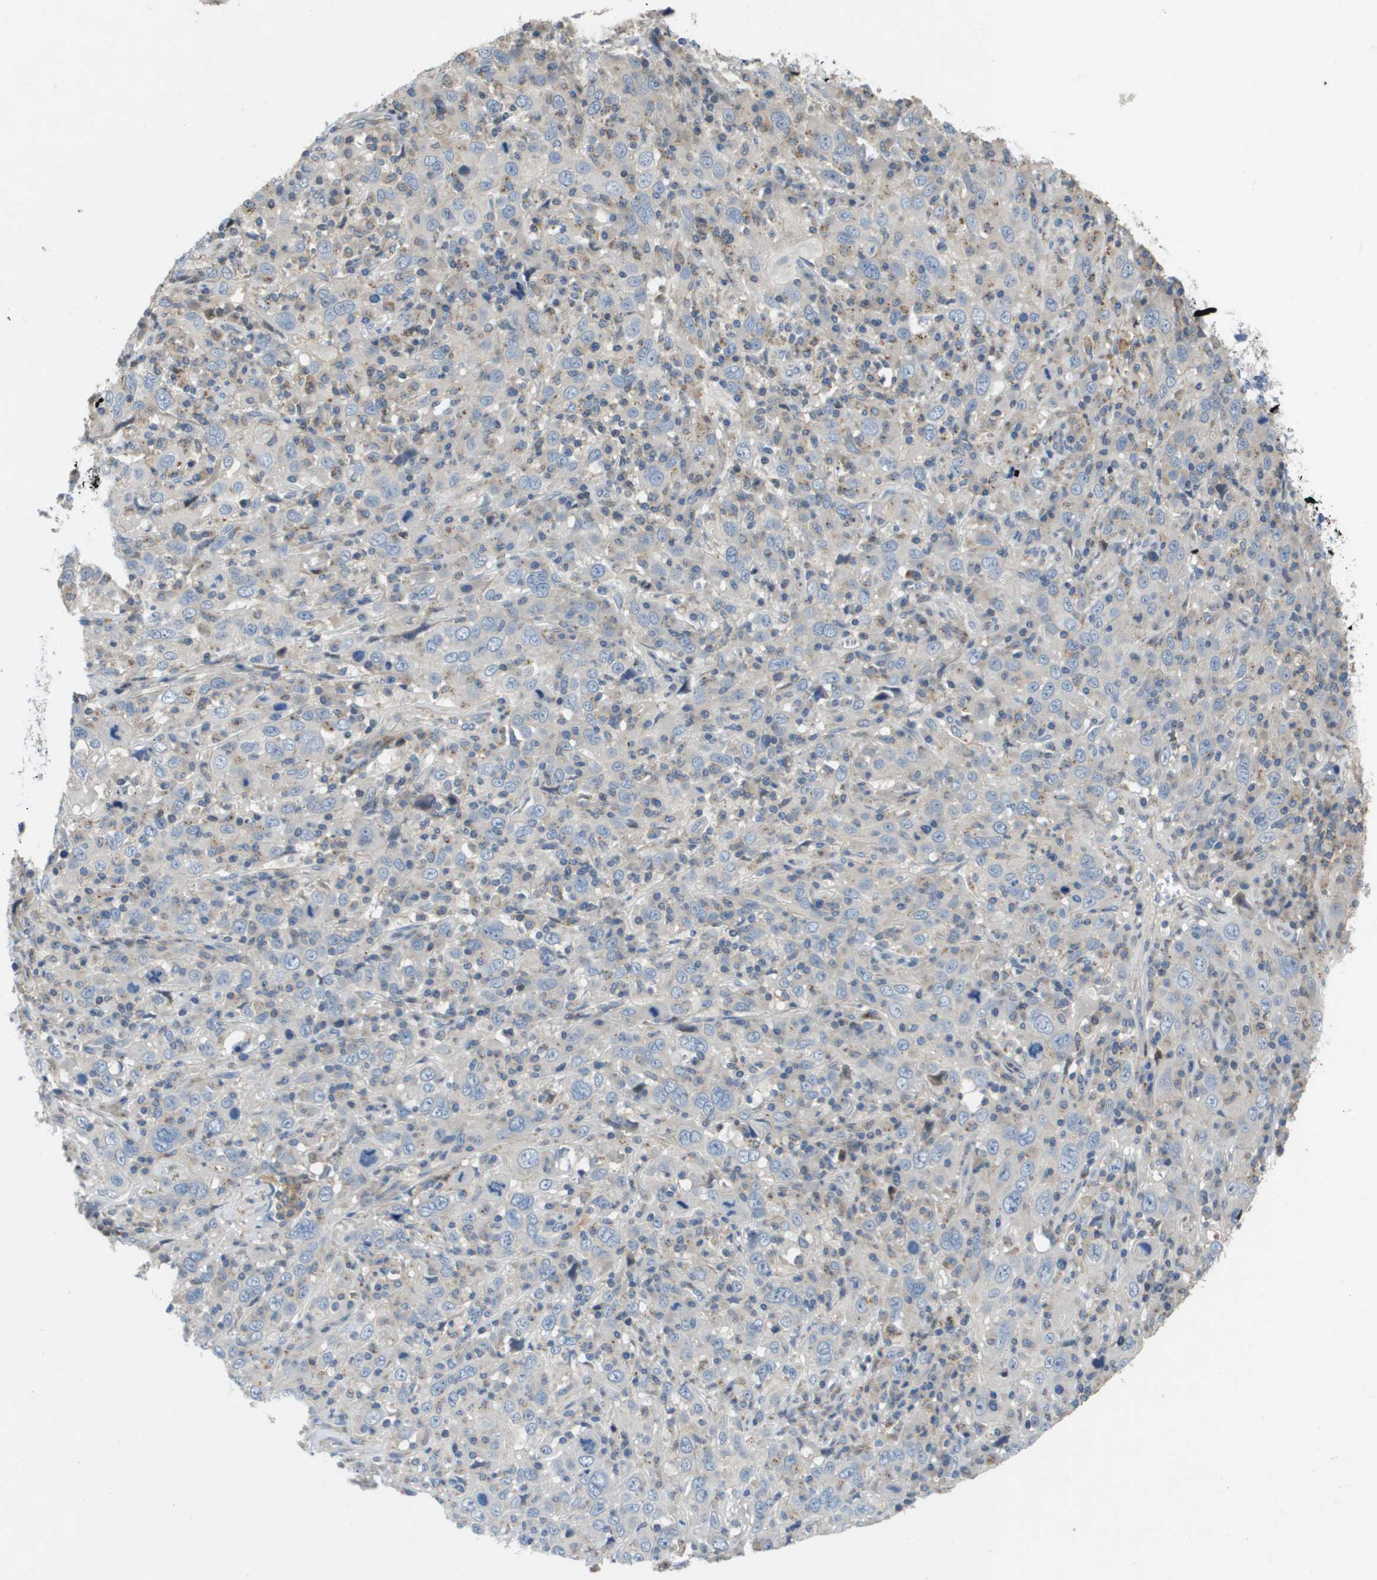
{"staining": {"intensity": "negative", "quantity": "none", "location": "none"}, "tissue": "cervical cancer", "cell_type": "Tumor cells", "image_type": "cancer", "snomed": [{"axis": "morphology", "description": "Squamous cell carcinoma, NOS"}, {"axis": "topography", "description": "Cervix"}], "caption": "Protein analysis of cervical cancer (squamous cell carcinoma) shows no significant staining in tumor cells. (Stains: DAB immunohistochemistry with hematoxylin counter stain, Microscopy: brightfield microscopy at high magnification).", "gene": "SCN4B", "patient": {"sex": "female", "age": 46}}